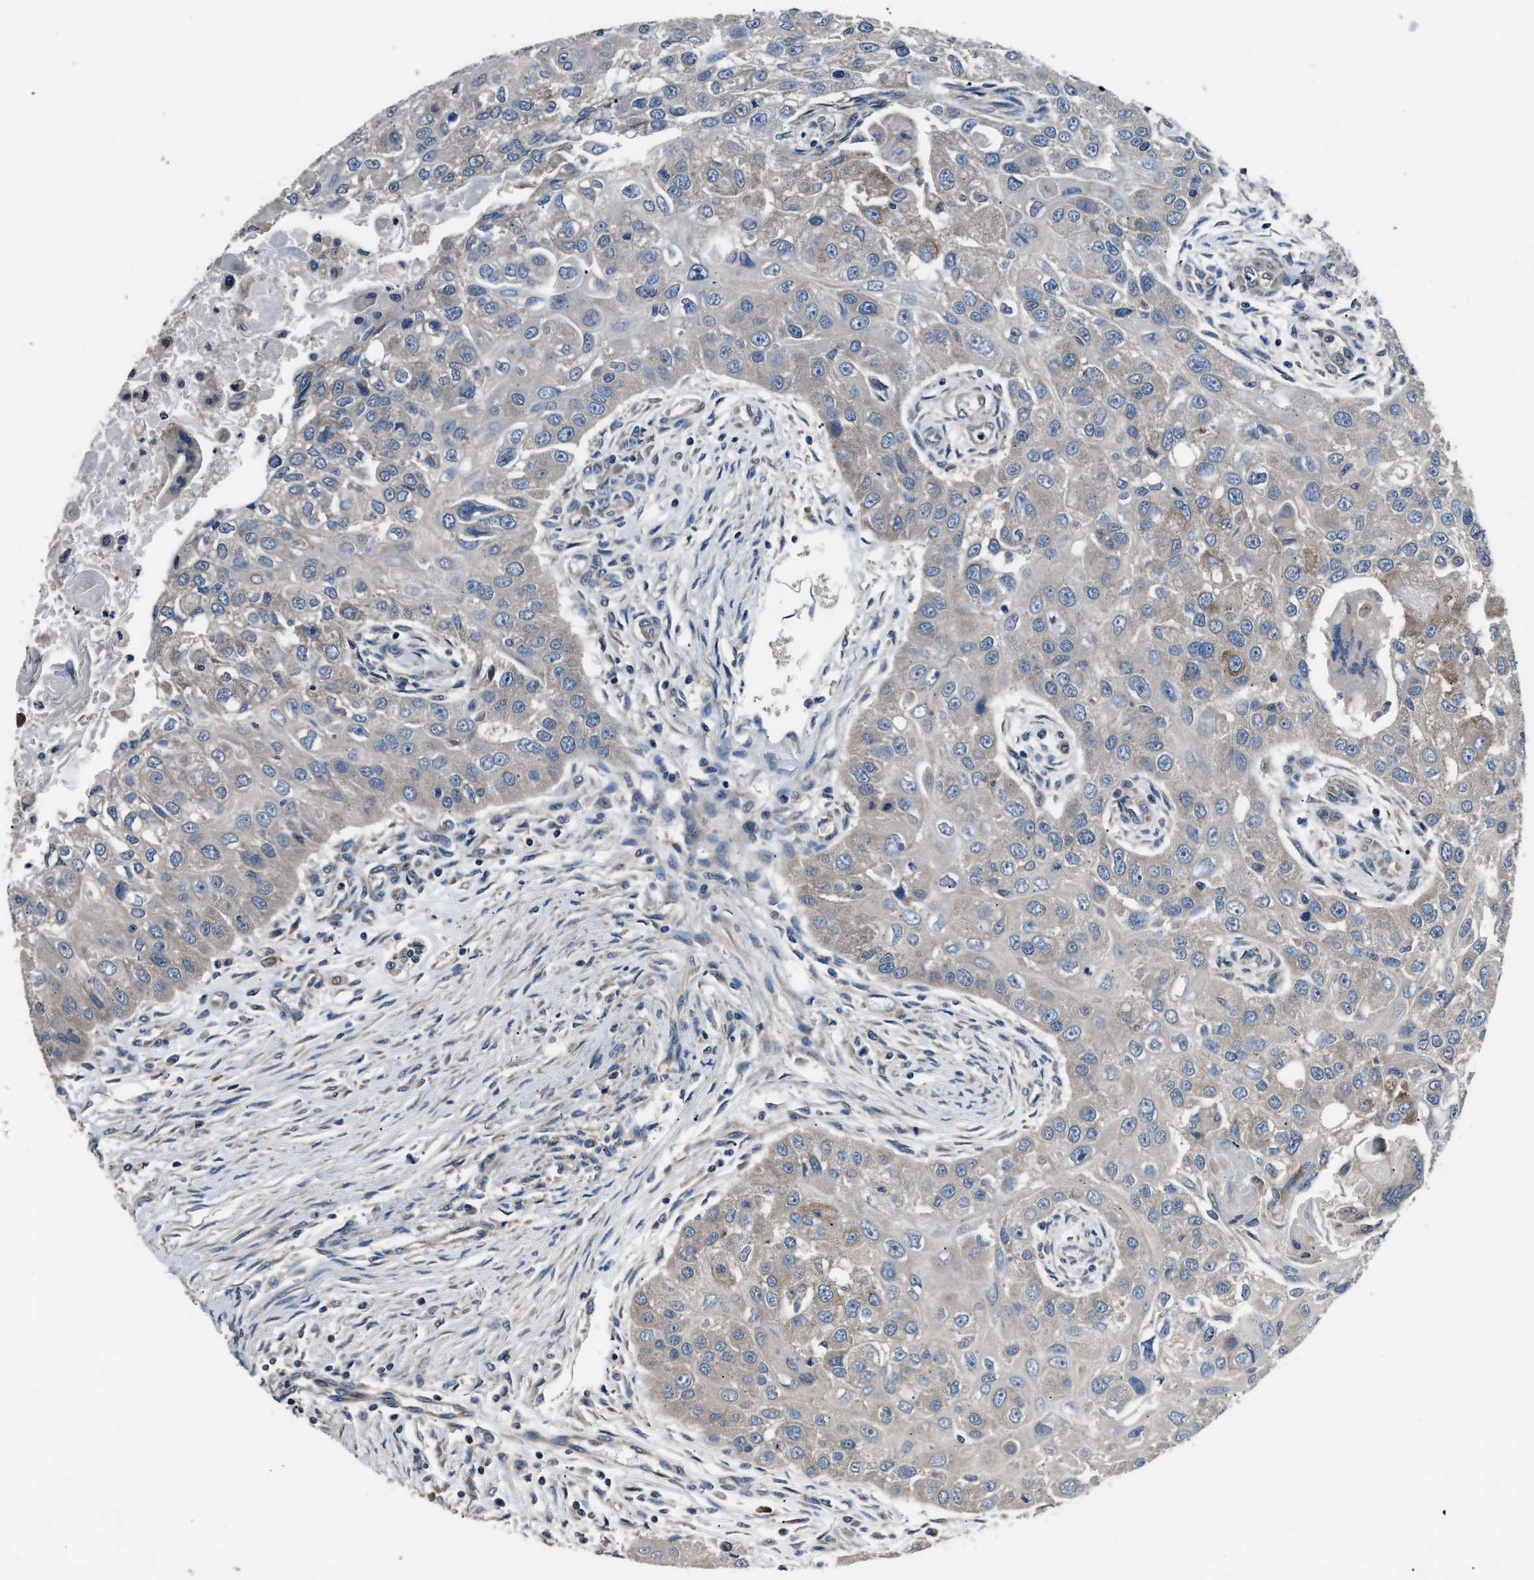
{"staining": {"intensity": "weak", "quantity": "<25%", "location": "cytoplasmic/membranous"}, "tissue": "head and neck cancer", "cell_type": "Tumor cells", "image_type": "cancer", "snomed": [{"axis": "morphology", "description": "Normal tissue, NOS"}, {"axis": "morphology", "description": "Squamous cell carcinoma, NOS"}, {"axis": "topography", "description": "Skeletal muscle"}, {"axis": "topography", "description": "Head-Neck"}], "caption": "Immunohistochemistry (IHC) of human head and neck cancer (squamous cell carcinoma) demonstrates no staining in tumor cells. The staining was performed using DAB (3,3'-diaminobenzidine) to visualize the protein expression in brown, while the nuclei were stained in blue with hematoxylin (Magnification: 20x).", "gene": "IMPDH2", "patient": {"sex": "male", "age": 51}}